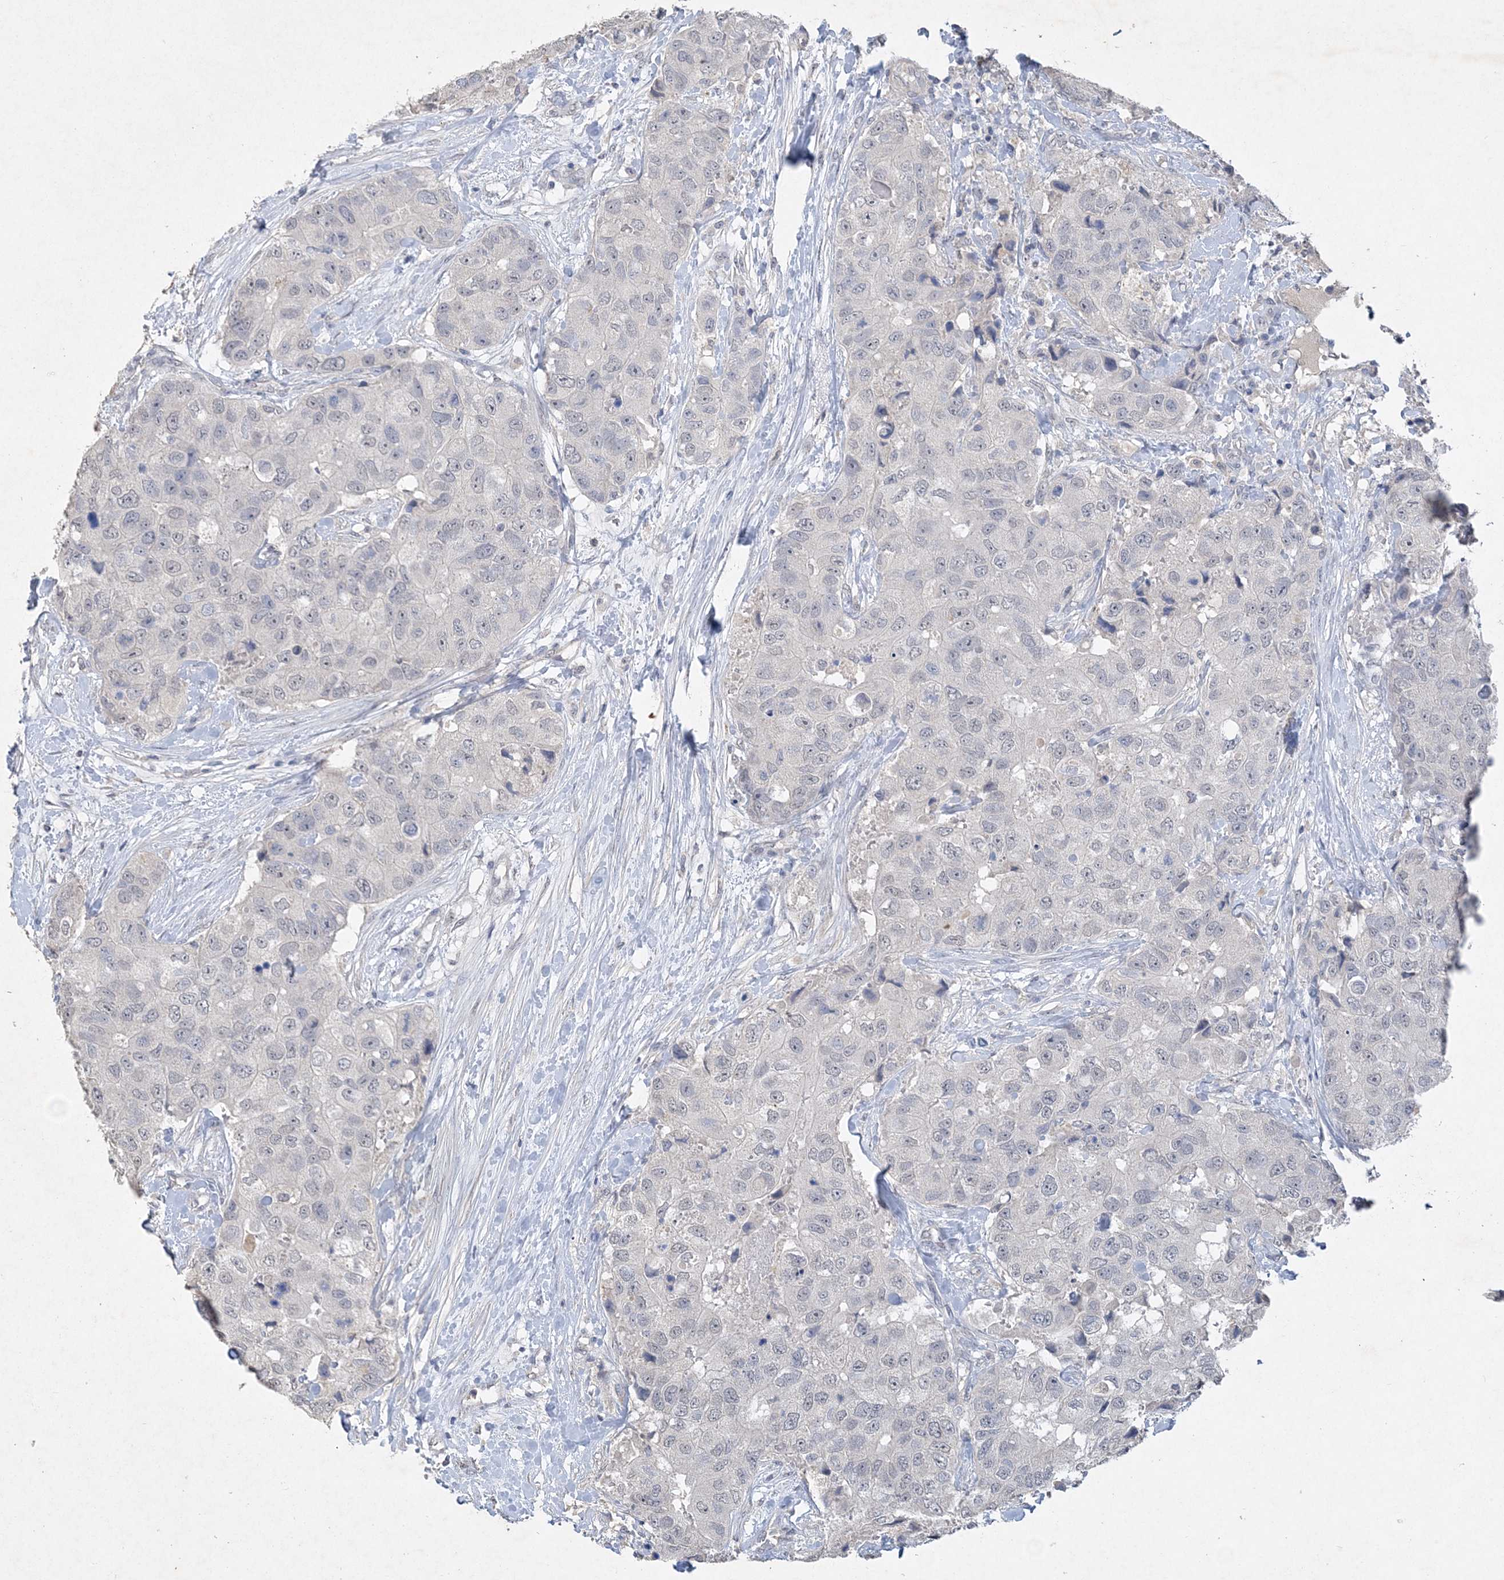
{"staining": {"intensity": "negative", "quantity": "none", "location": "none"}, "tissue": "breast cancer", "cell_type": "Tumor cells", "image_type": "cancer", "snomed": [{"axis": "morphology", "description": "Duct carcinoma"}, {"axis": "topography", "description": "Breast"}], "caption": "Breast cancer (infiltrating ductal carcinoma) was stained to show a protein in brown. There is no significant staining in tumor cells. Nuclei are stained in blue.", "gene": "C11orf58", "patient": {"sex": "female", "age": 62}}